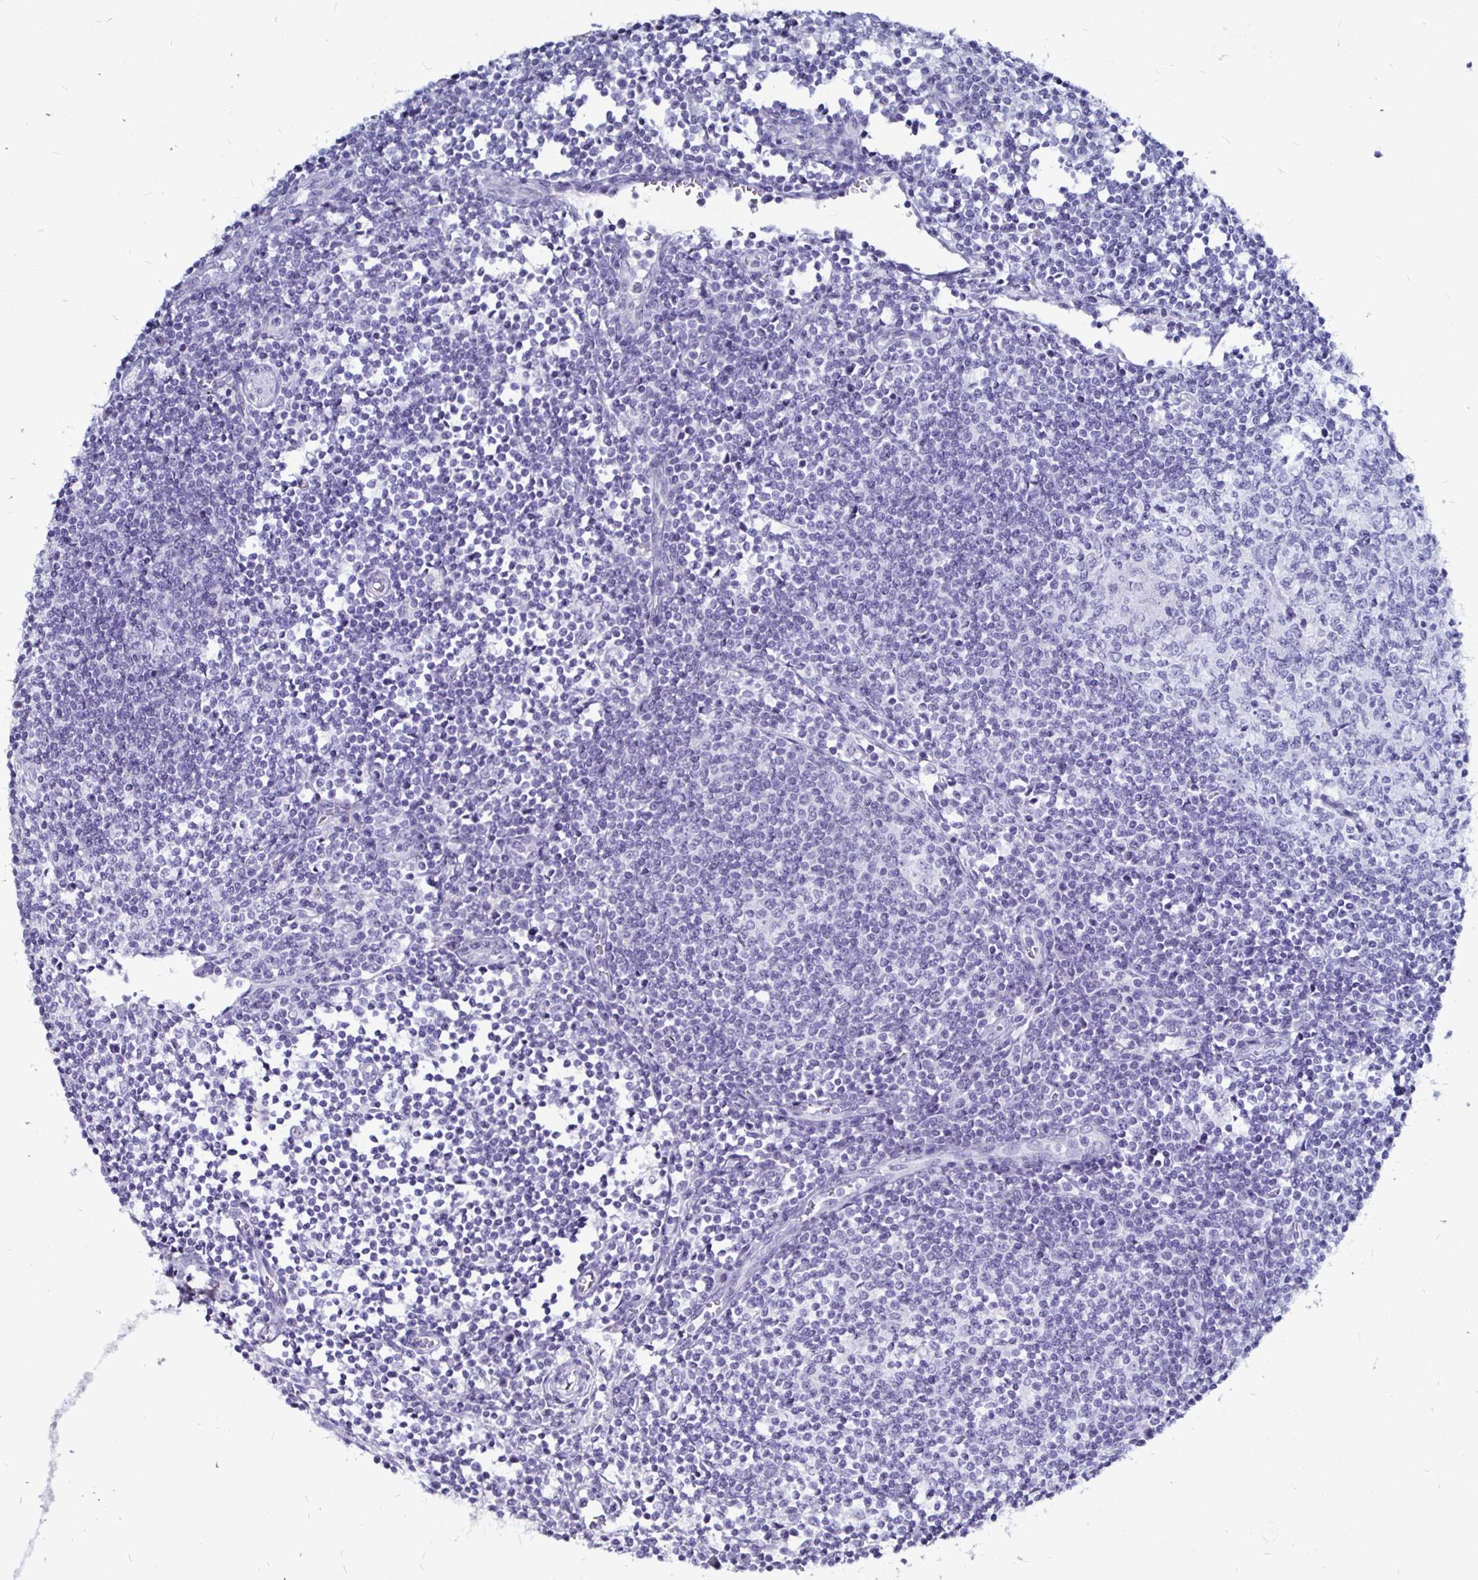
{"staining": {"intensity": "negative", "quantity": "none", "location": "none"}, "tissue": "lymph node", "cell_type": "Germinal center cells", "image_type": "normal", "snomed": [{"axis": "morphology", "description": "Normal tissue, NOS"}, {"axis": "topography", "description": "Lymph node"}], "caption": "Immunohistochemistry histopathology image of unremarkable lymph node: lymph node stained with DAB (3,3'-diaminobenzidine) displays no significant protein positivity in germinal center cells. (DAB (3,3'-diaminobenzidine) immunohistochemistry (IHC) with hematoxylin counter stain).", "gene": "LUZP4", "patient": {"sex": "male", "age": 67}}